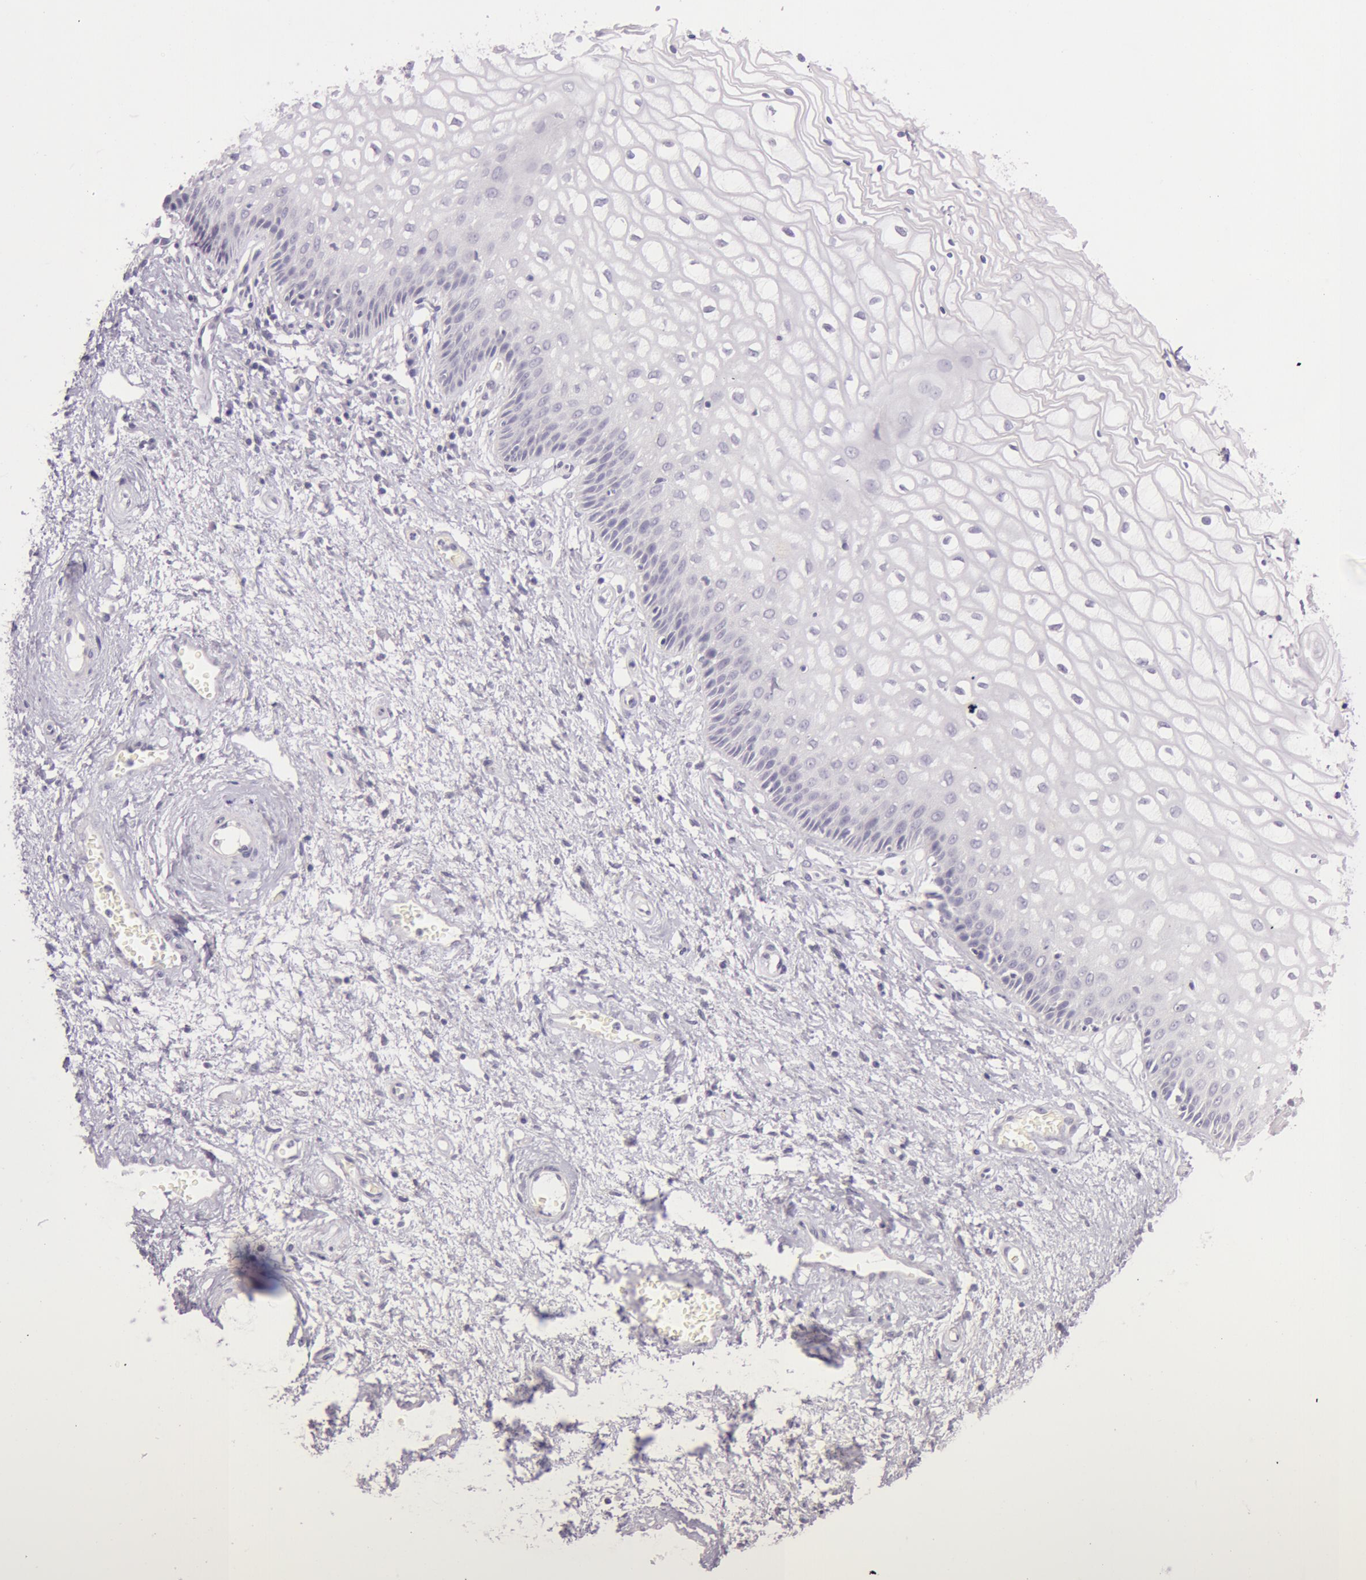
{"staining": {"intensity": "negative", "quantity": "none", "location": "none"}, "tissue": "vagina", "cell_type": "Squamous epithelial cells", "image_type": "normal", "snomed": [{"axis": "morphology", "description": "Normal tissue, NOS"}, {"axis": "topography", "description": "Vagina"}], "caption": "Squamous epithelial cells are negative for protein expression in unremarkable human vagina. (Stains: DAB immunohistochemistry (IHC) with hematoxylin counter stain, Microscopy: brightfield microscopy at high magnification).", "gene": "RBMY1A1", "patient": {"sex": "female", "age": 34}}